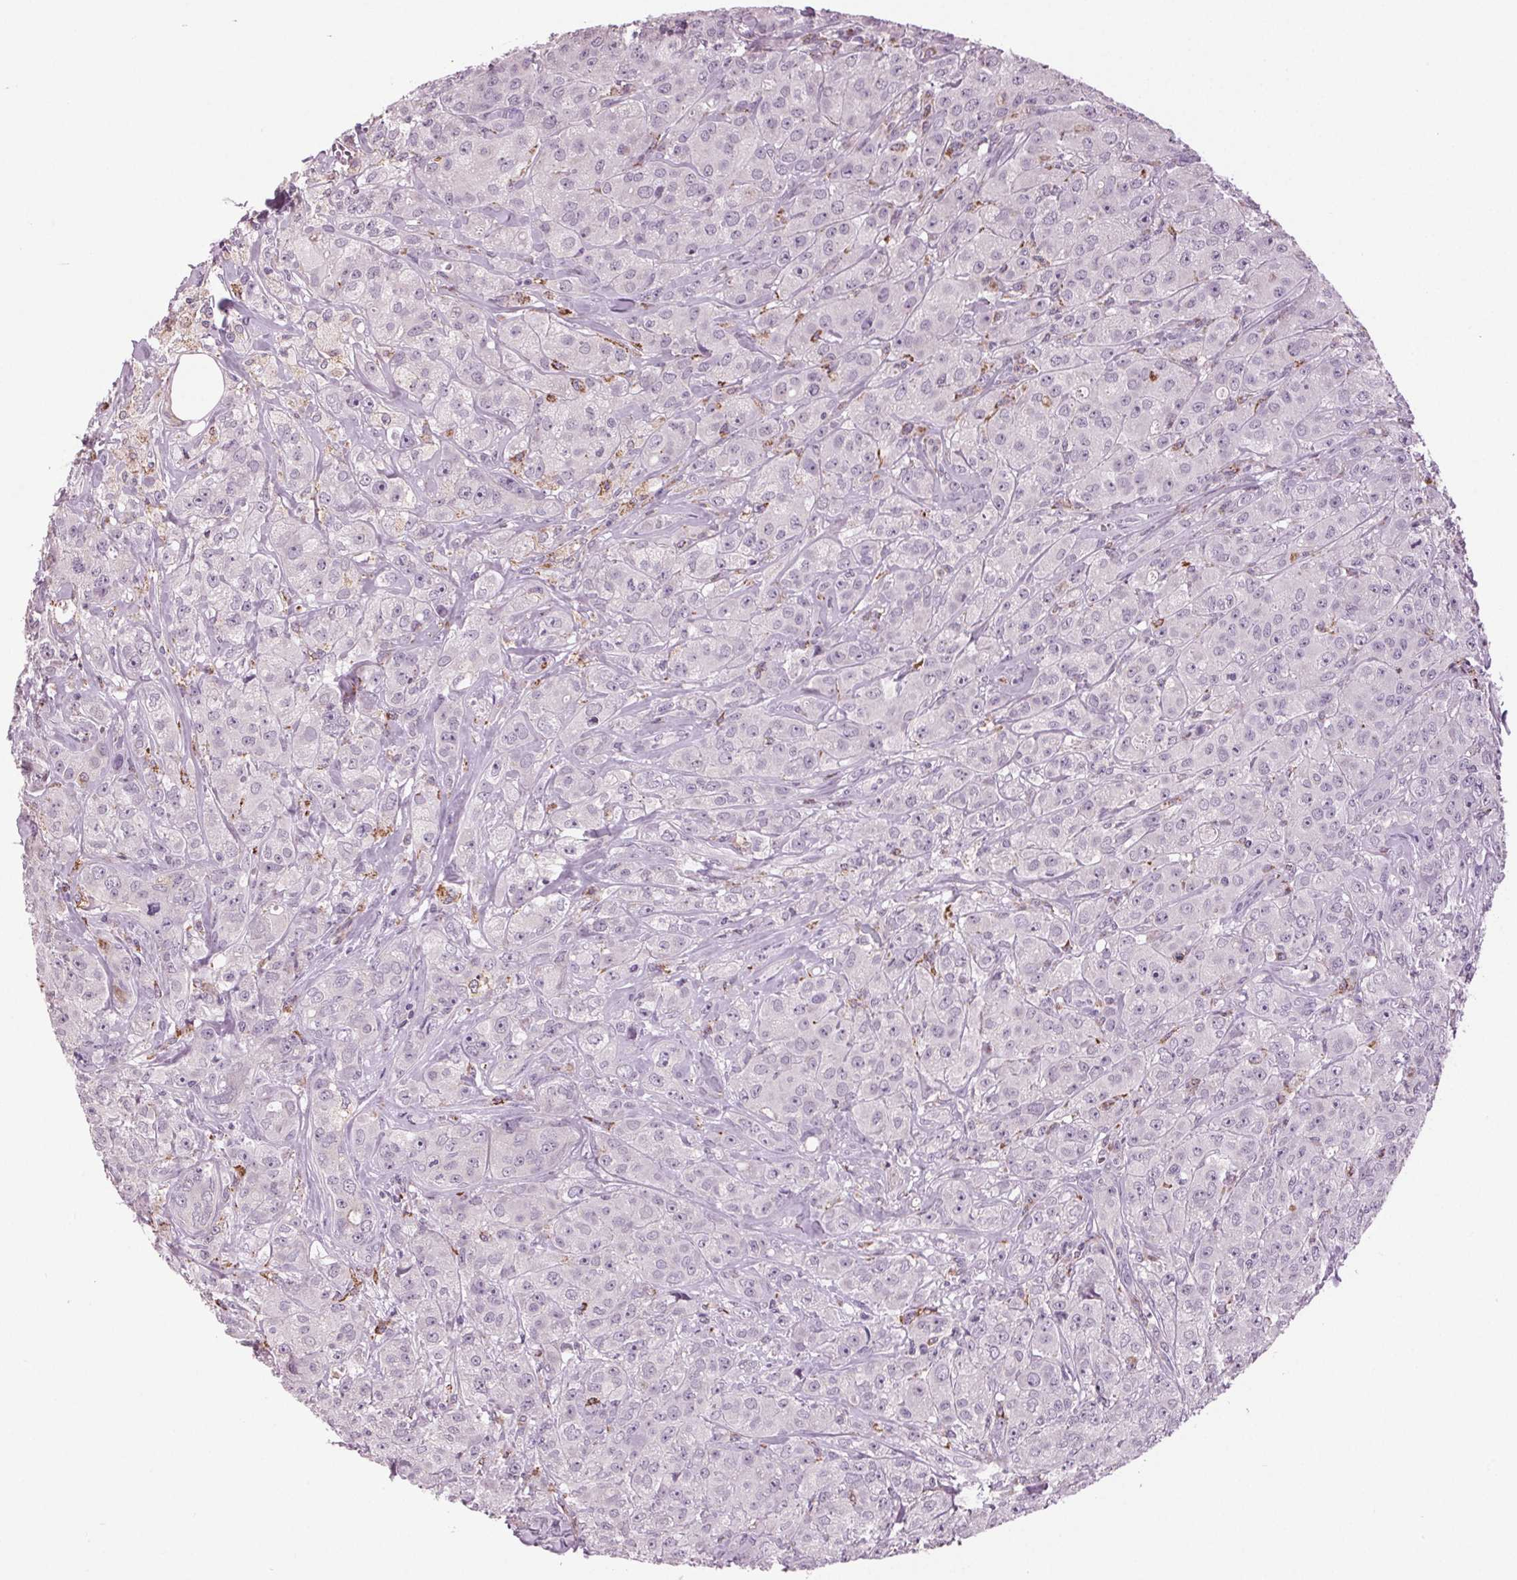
{"staining": {"intensity": "negative", "quantity": "none", "location": "none"}, "tissue": "breast cancer", "cell_type": "Tumor cells", "image_type": "cancer", "snomed": [{"axis": "morphology", "description": "Duct carcinoma"}, {"axis": "topography", "description": "Breast"}], "caption": "DAB (3,3'-diaminobenzidine) immunohistochemical staining of breast infiltrating ductal carcinoma reveals no significant staining in tumor cells.", "gene": "DNAH12", "patient": {"sex": "female", "age": 43}}